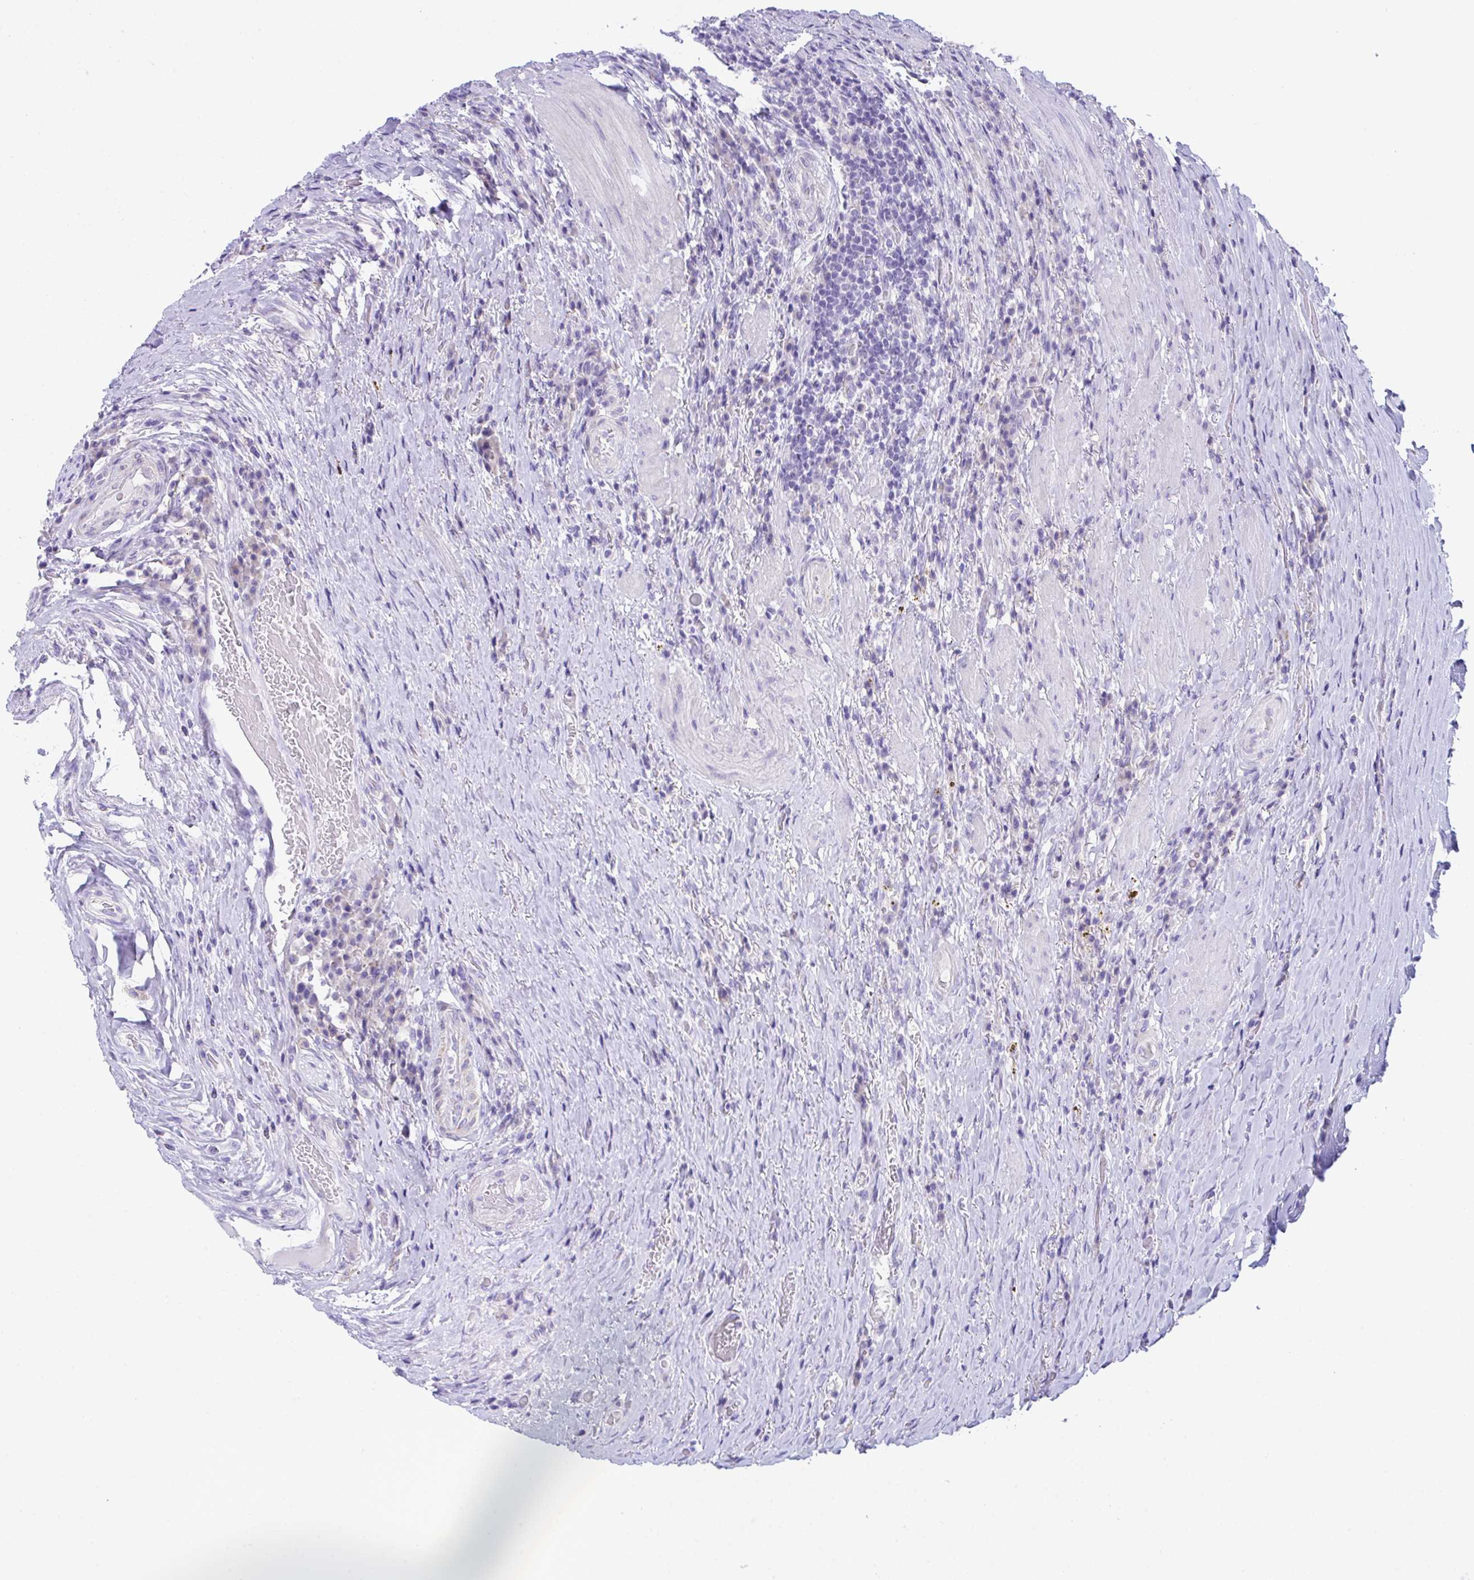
{"staining": {"intensity": "negative", "quantity": "none", "location": "none"}, "tissue": "urothelial cancer", "cell_type": "Tumor cells", "image_type": "cancer", "snomed": [{"axis": "morphology", "description": "Urothelial carcinoma, High grade"}, {"axis": "topography", "description": "Urinary bladder"}], "caption": "IHC photomicrograph of urothelial carcinoma (high-grade) stained for a protein (brown), which shows no expression in tumor cells.", "gene": "TMEM106B", "patient": {"sex": "female", "age": 63}}